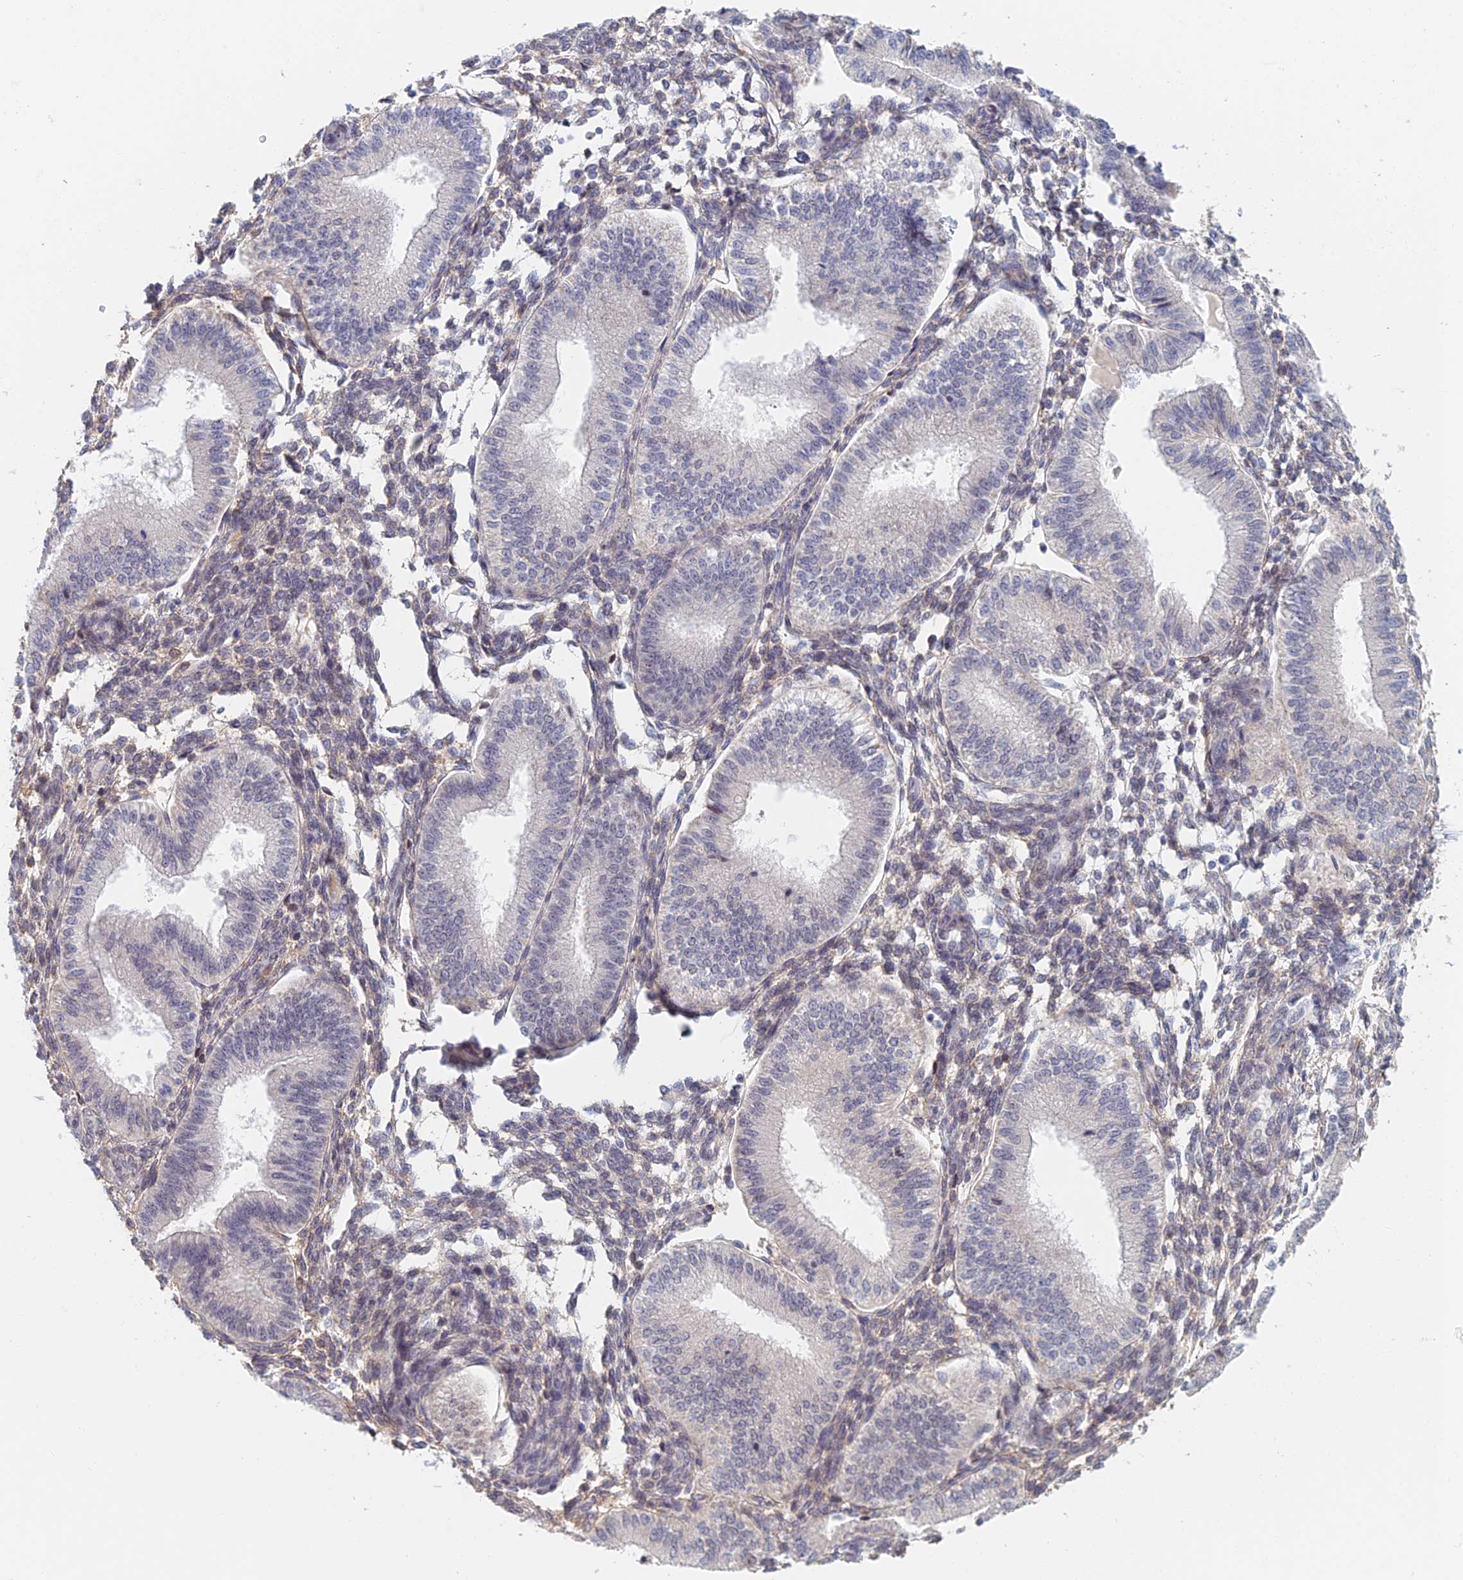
{"staining": {"intensity": "negative", "quantity": "none", "location": "none"}, "tissue": "endometrium", "cell_type": "Cells in endometrial stroma", "image_type": "normal", "snomed": [{"axis": "morphology", "description": "Normal tissue, NOS"}, {"axis": "topography", "description": "Endometrium"}], "caption": "Cells in endometrial stroma show no significant positivity in benign endometrium. (Immunohistochemistry (ihc), brightfield microscopy, high magnification).", "gene": "ZUP1", "patient": {"sex": "female", "age": 39}}